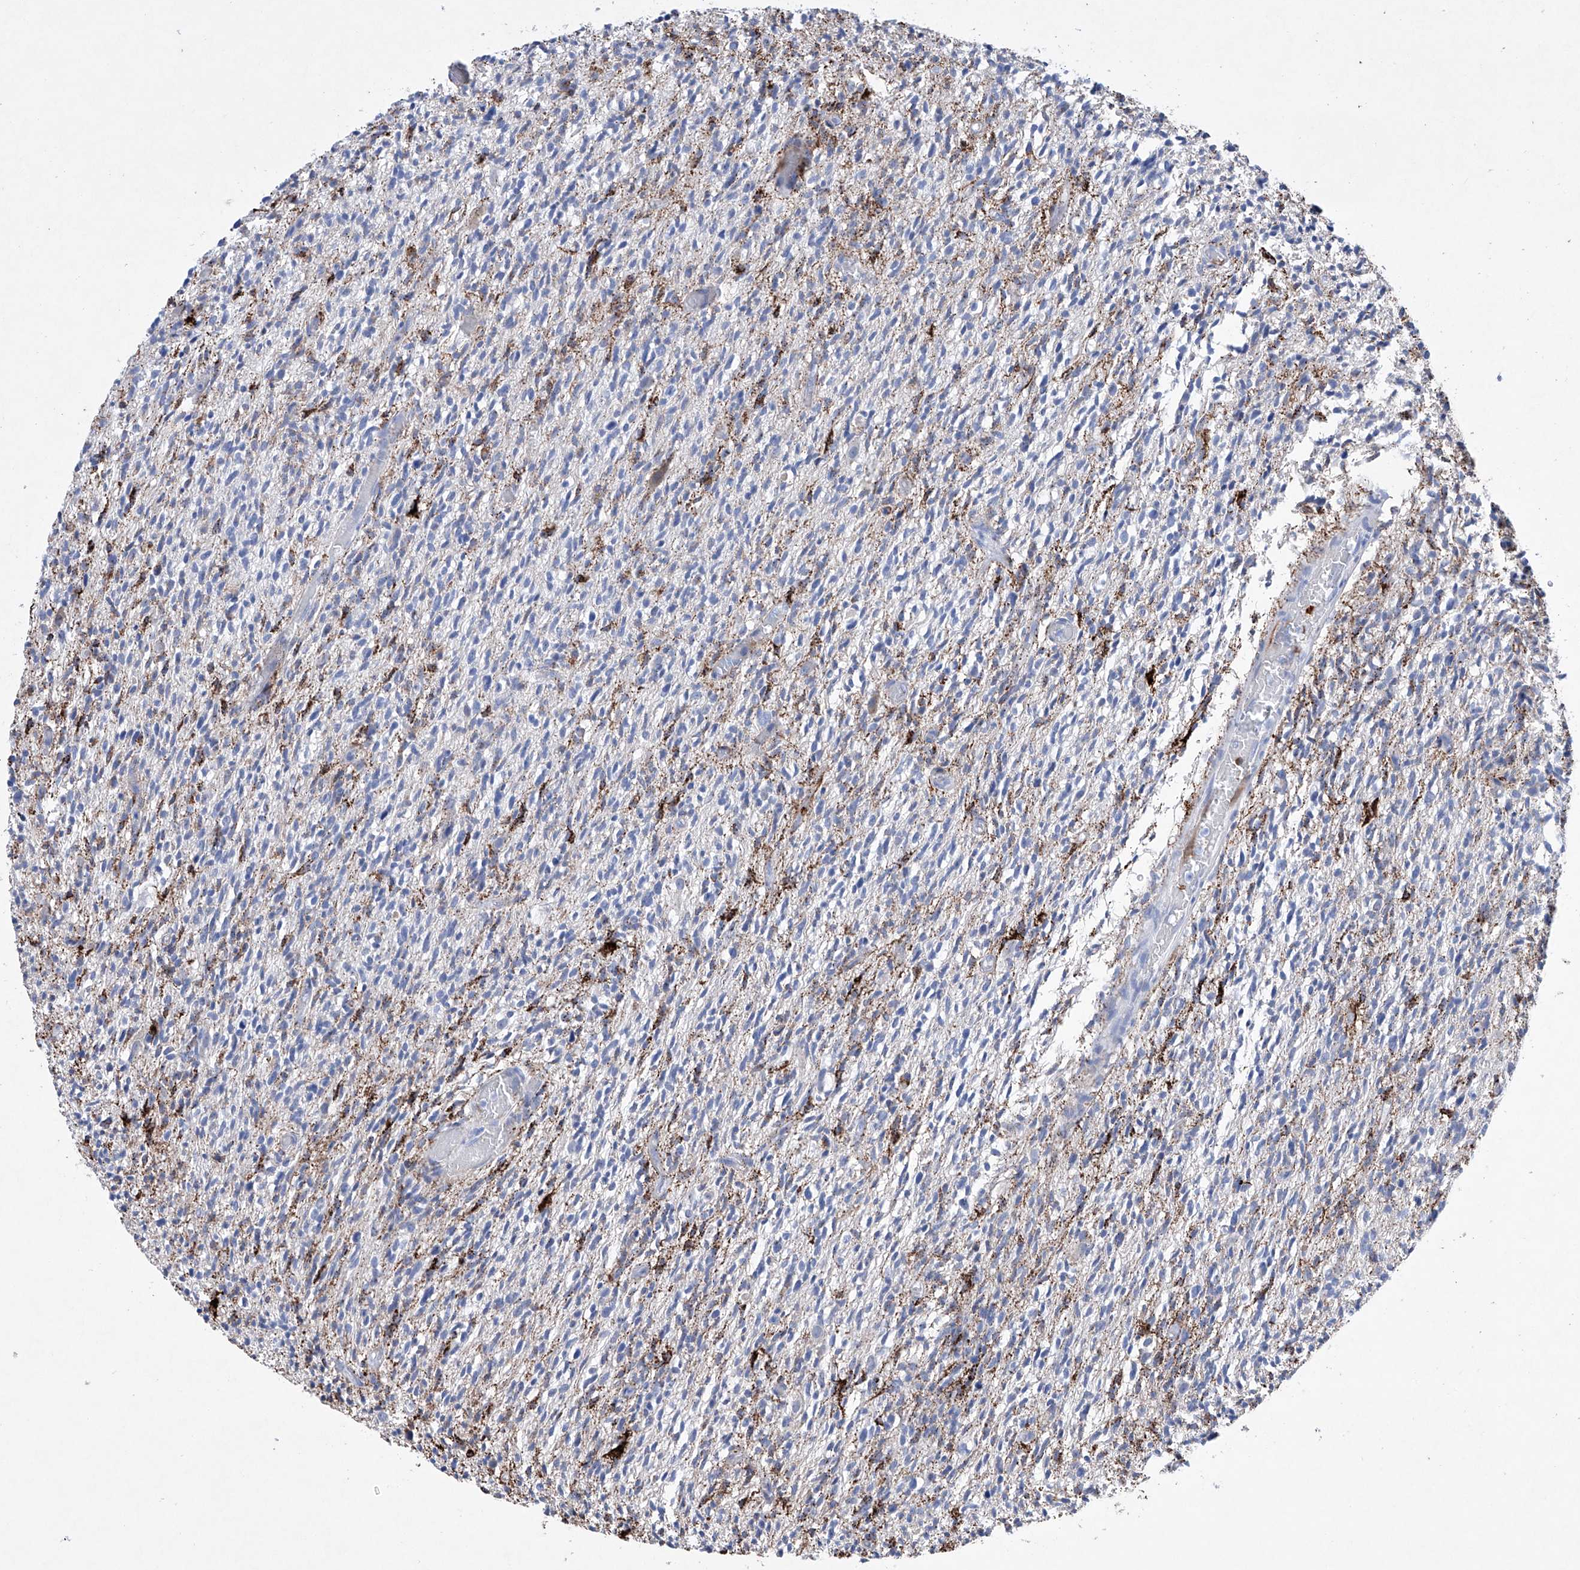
{"staining": {"intensity": "negative", "quantity": "none", "location": "none"}, "tissue": "glioma", "cell_type": "Tumor cells", "image_type": "cancer", "snomed": [{"axis": "morphology", "description": "Glioma, malignant, High grade"}, {"axis": "topography", "description": "Brain"}], "caption": "This is an IHC photomicrograph of human malignant high-grade glioma. There is no staining in tumor cells.", "gene": "NRROS", "patient": {"sex": "female", "age": 57}}